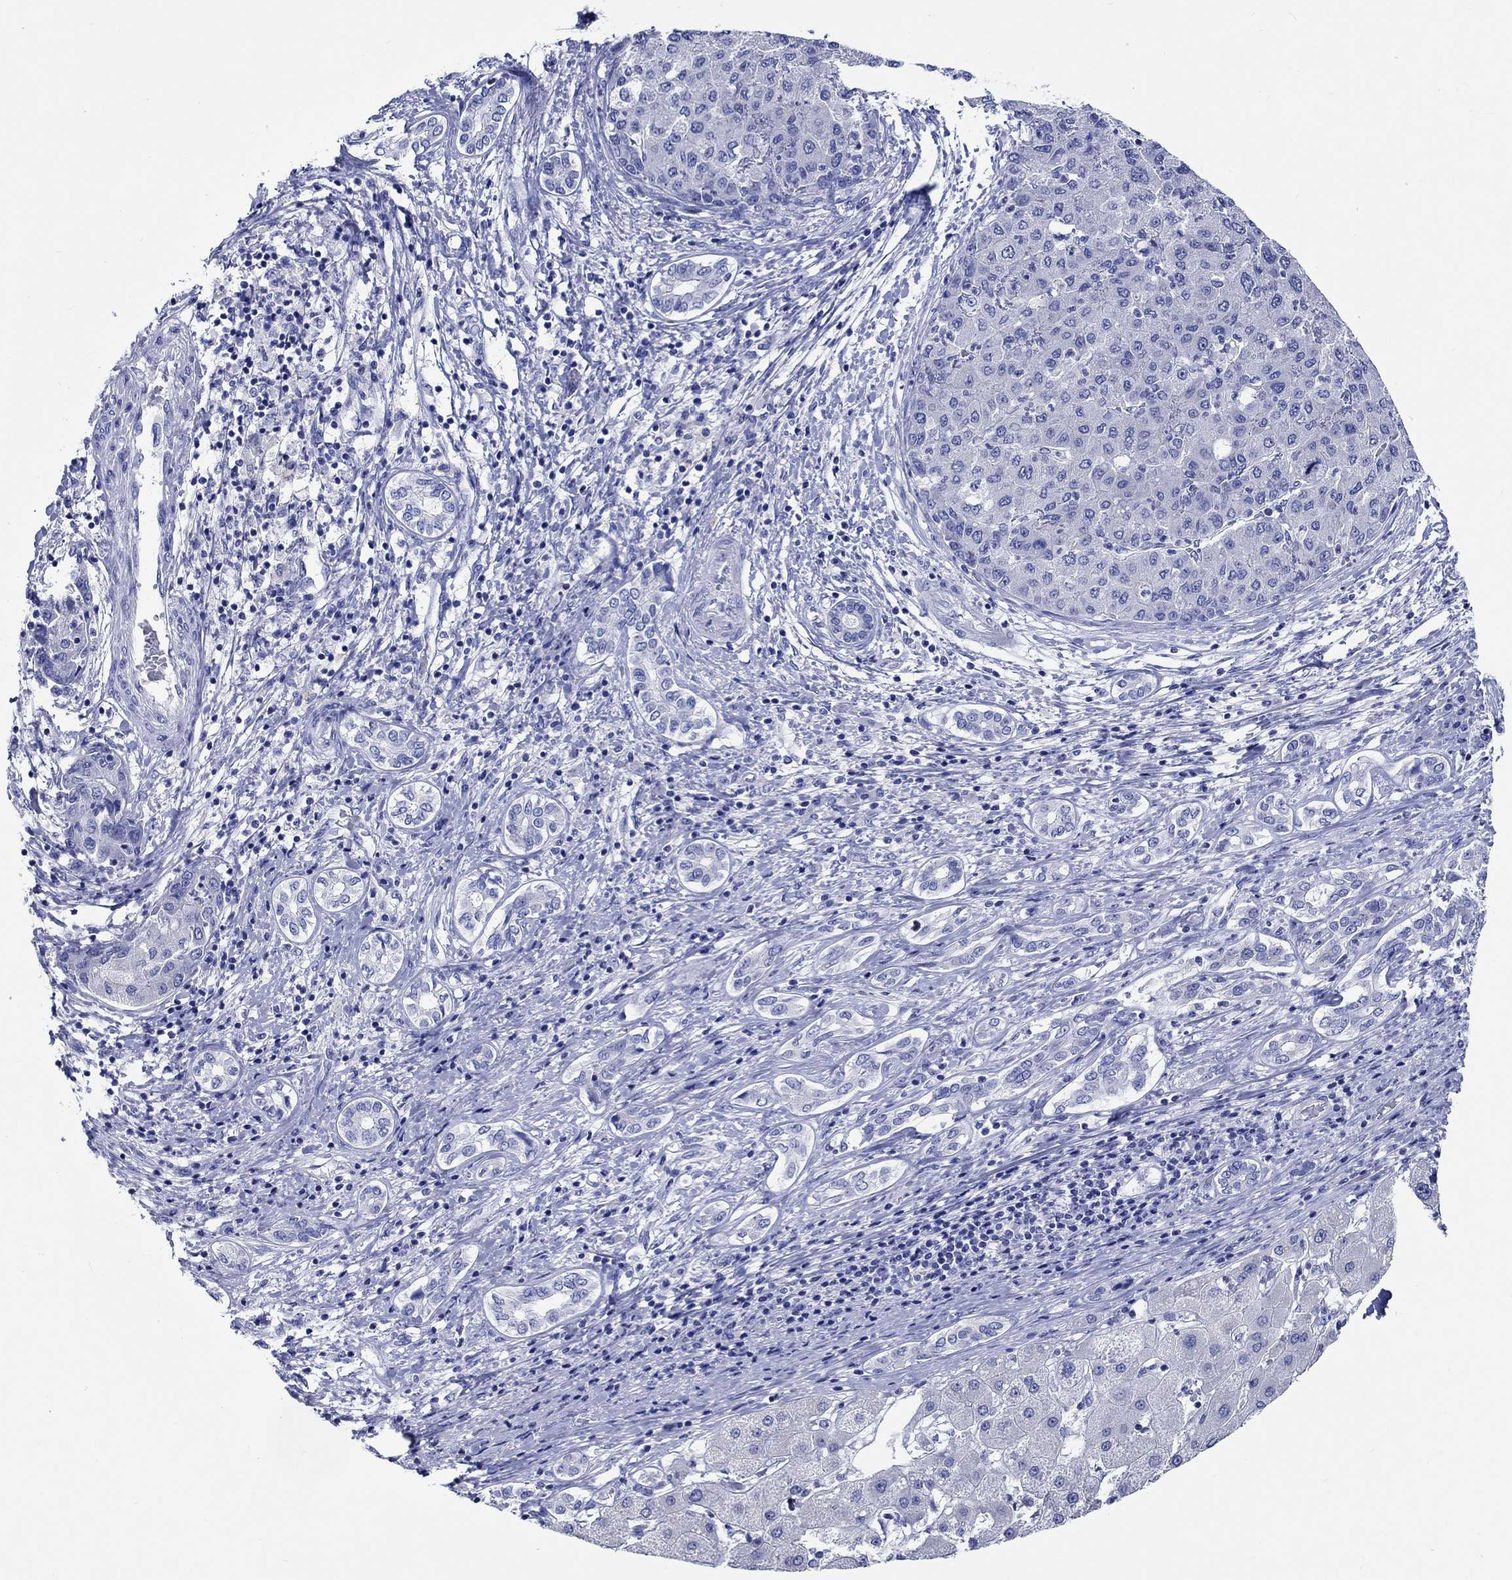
{"staining": {"intensity": "negative", "quantity": "none", "location": "none"}, "tissue": "liver cancer", "cell_type": "Tumor cells", "image_type": "cancer", "snomed": [{"axis": "morphology", "description": "Carcinoma, Hepatocellular, NOS"}, {"axis": "topography", "description": "Liver"}], "caption": "The photomicrograph shows no significant expression in tumor cells of liver cancer (hepatocellular carcinoma). (DAB IHC, high magnification).", "gene": "PTPRN2", "patient": {"sex": "male", "age": 65}}